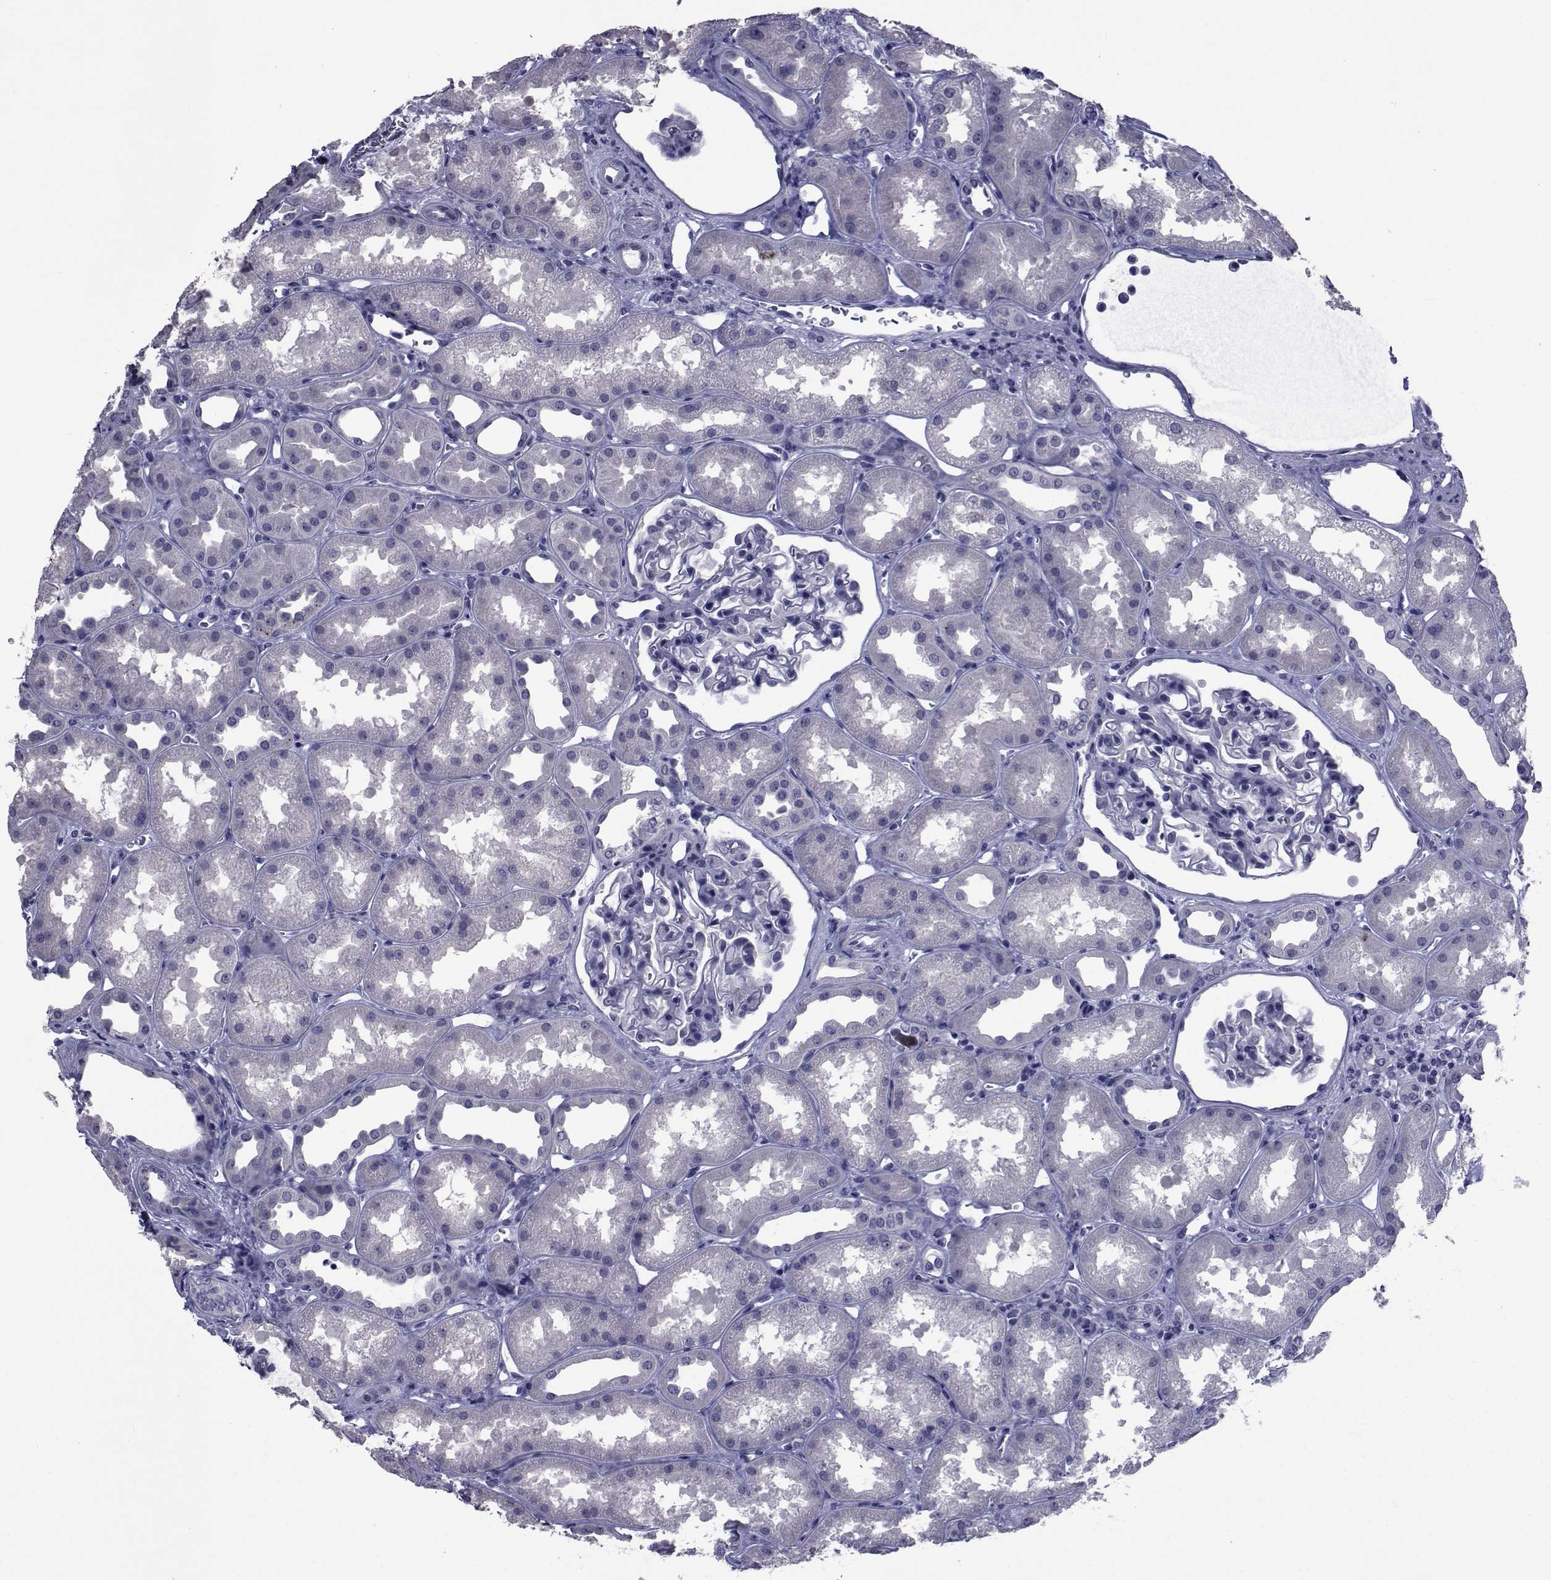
{"staining": {"intensity": "negative", "quantity": "none", "location": "none"}, "tissue": "kidney", "cell_type": "Cells in glomeruli", "image_type": "normal", "snomed": [{"axis": "morphology", "description": "Normal tissue, NOS"}, {"axis": "topography", "description": "Kidney"}], "caption": "Immunohistochemistry of unremarkable kidney demonstrates no positivity in cells in glomeruli. Brightfield microscopy of IHC stained with DAB (3,3'-diaminobenzidine) (brown) and hematoxylin (blue), captured at high magnification.", "gene": "SEMA5B", "patient": {"sex": "male", "age": 61}}